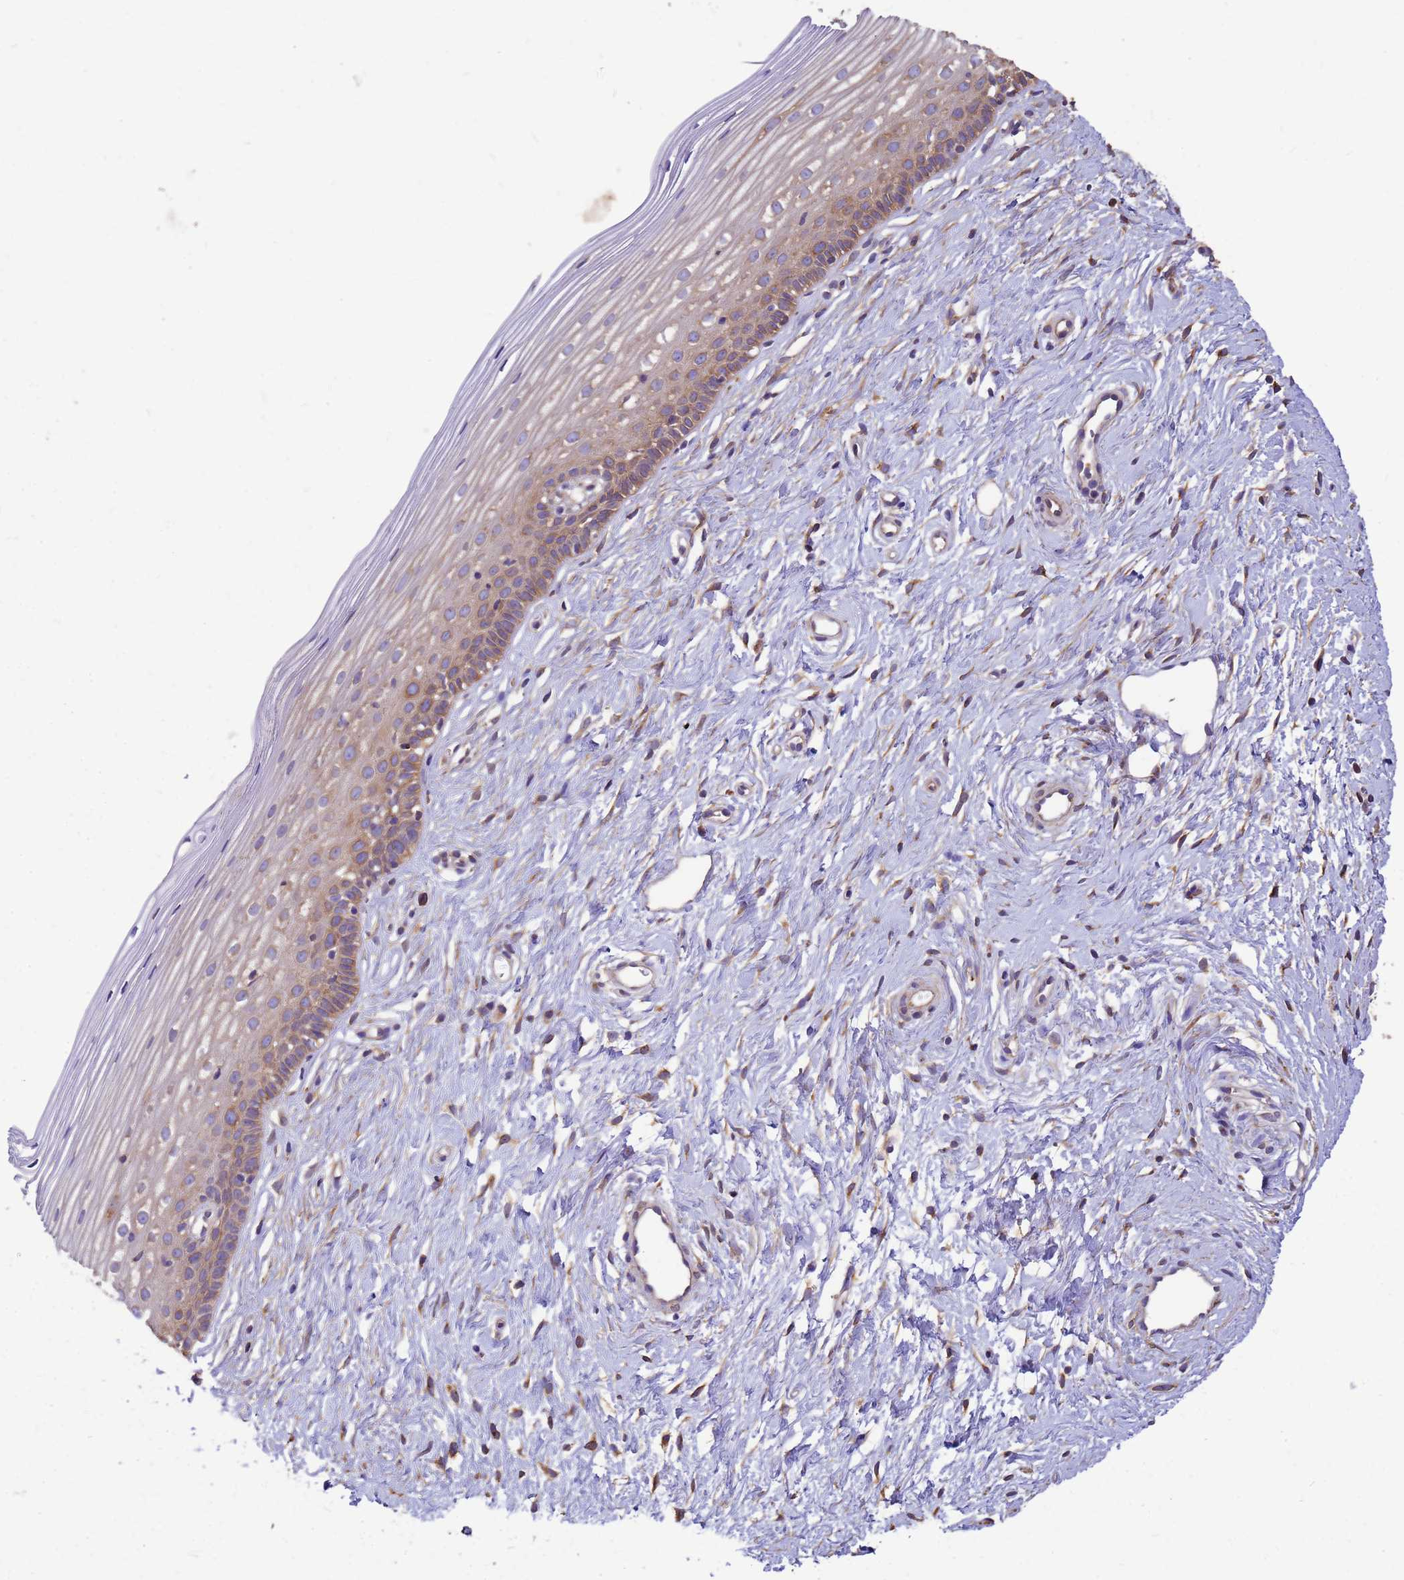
{"staining": {"intensity": "weak", "quantity": "25%-75%", "location": "cytoplasmic/membranous"}, "tissue": "cervix", "cell_type": "Glandular cells", "image_type": "normal", "snomed": [{"axis": "morphology", "description": "Normal tissue, NOS"}, {"axis": "topography", "description": "Cervix"}], "caption": "Human cervix stained with a brown dye displays weak cytoplasmic/membranous positive expression in about 25%-75% of glandular cells.", "gene": "ENSG00000198211", "patient": {"sex": "female", "age": 40}}